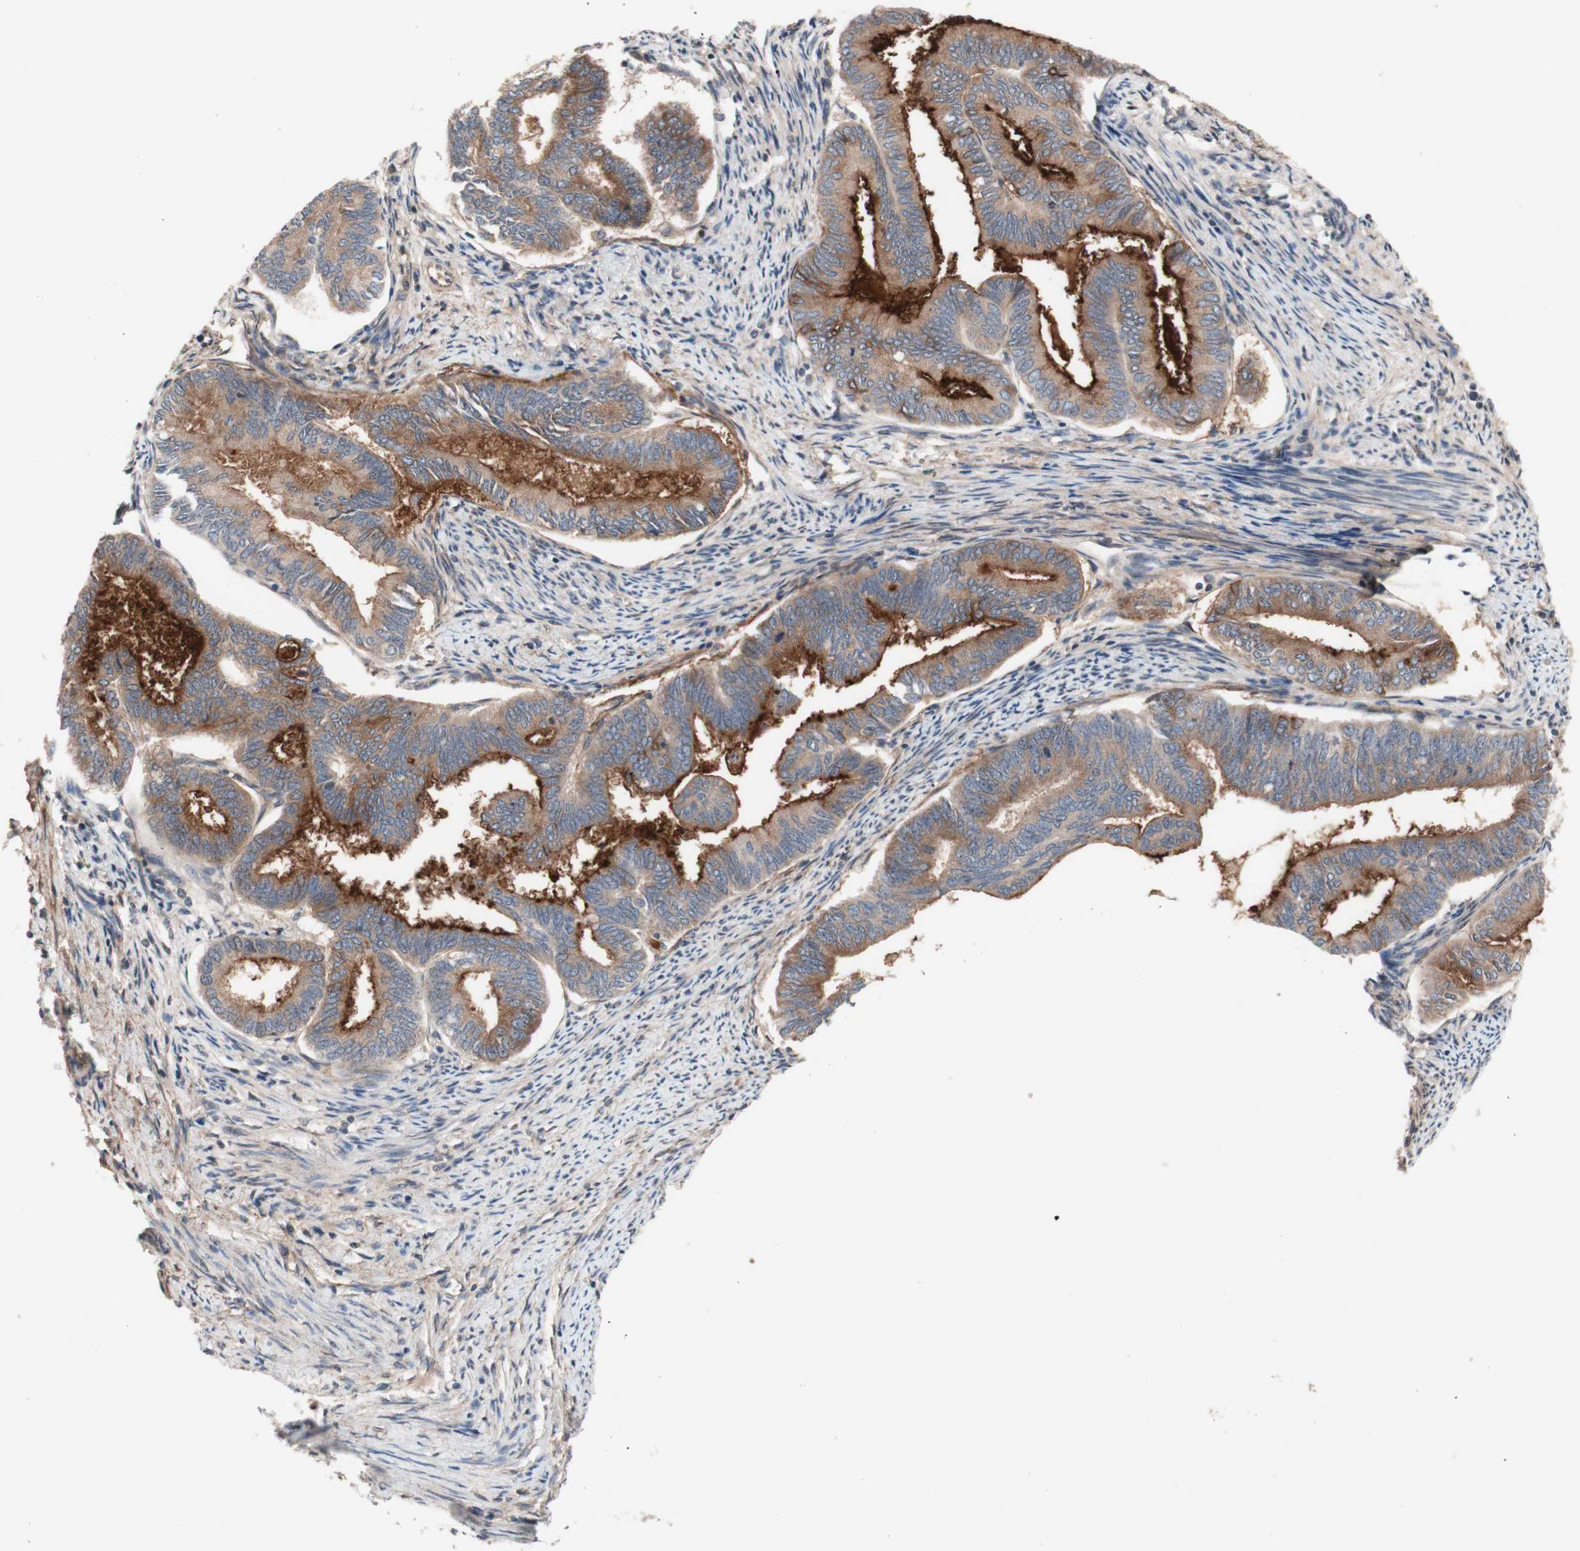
{"staining": {"intensity": "strong", "quantity": "25%-75%", "location": "cytoplasmic/membranous"}, "tissue": "endometrial cancer", "cell_type": "Tumor cells", "image_type": "cancer", "snomed": [{"axis": "morphology", "description": "Adenocarcinoma, NOS"}, {"axis": "topography", "description": "Endometrium"}], "caption": "A histopathology image showing strong cytoplasmic/membranous expression in about 25%-75% of tumor cells in endometrial adenocarcinoma, as visualized by brown immunohistochemical staining.", "gene": "CD55", "patient": {"sex": "female", "age": 86}}